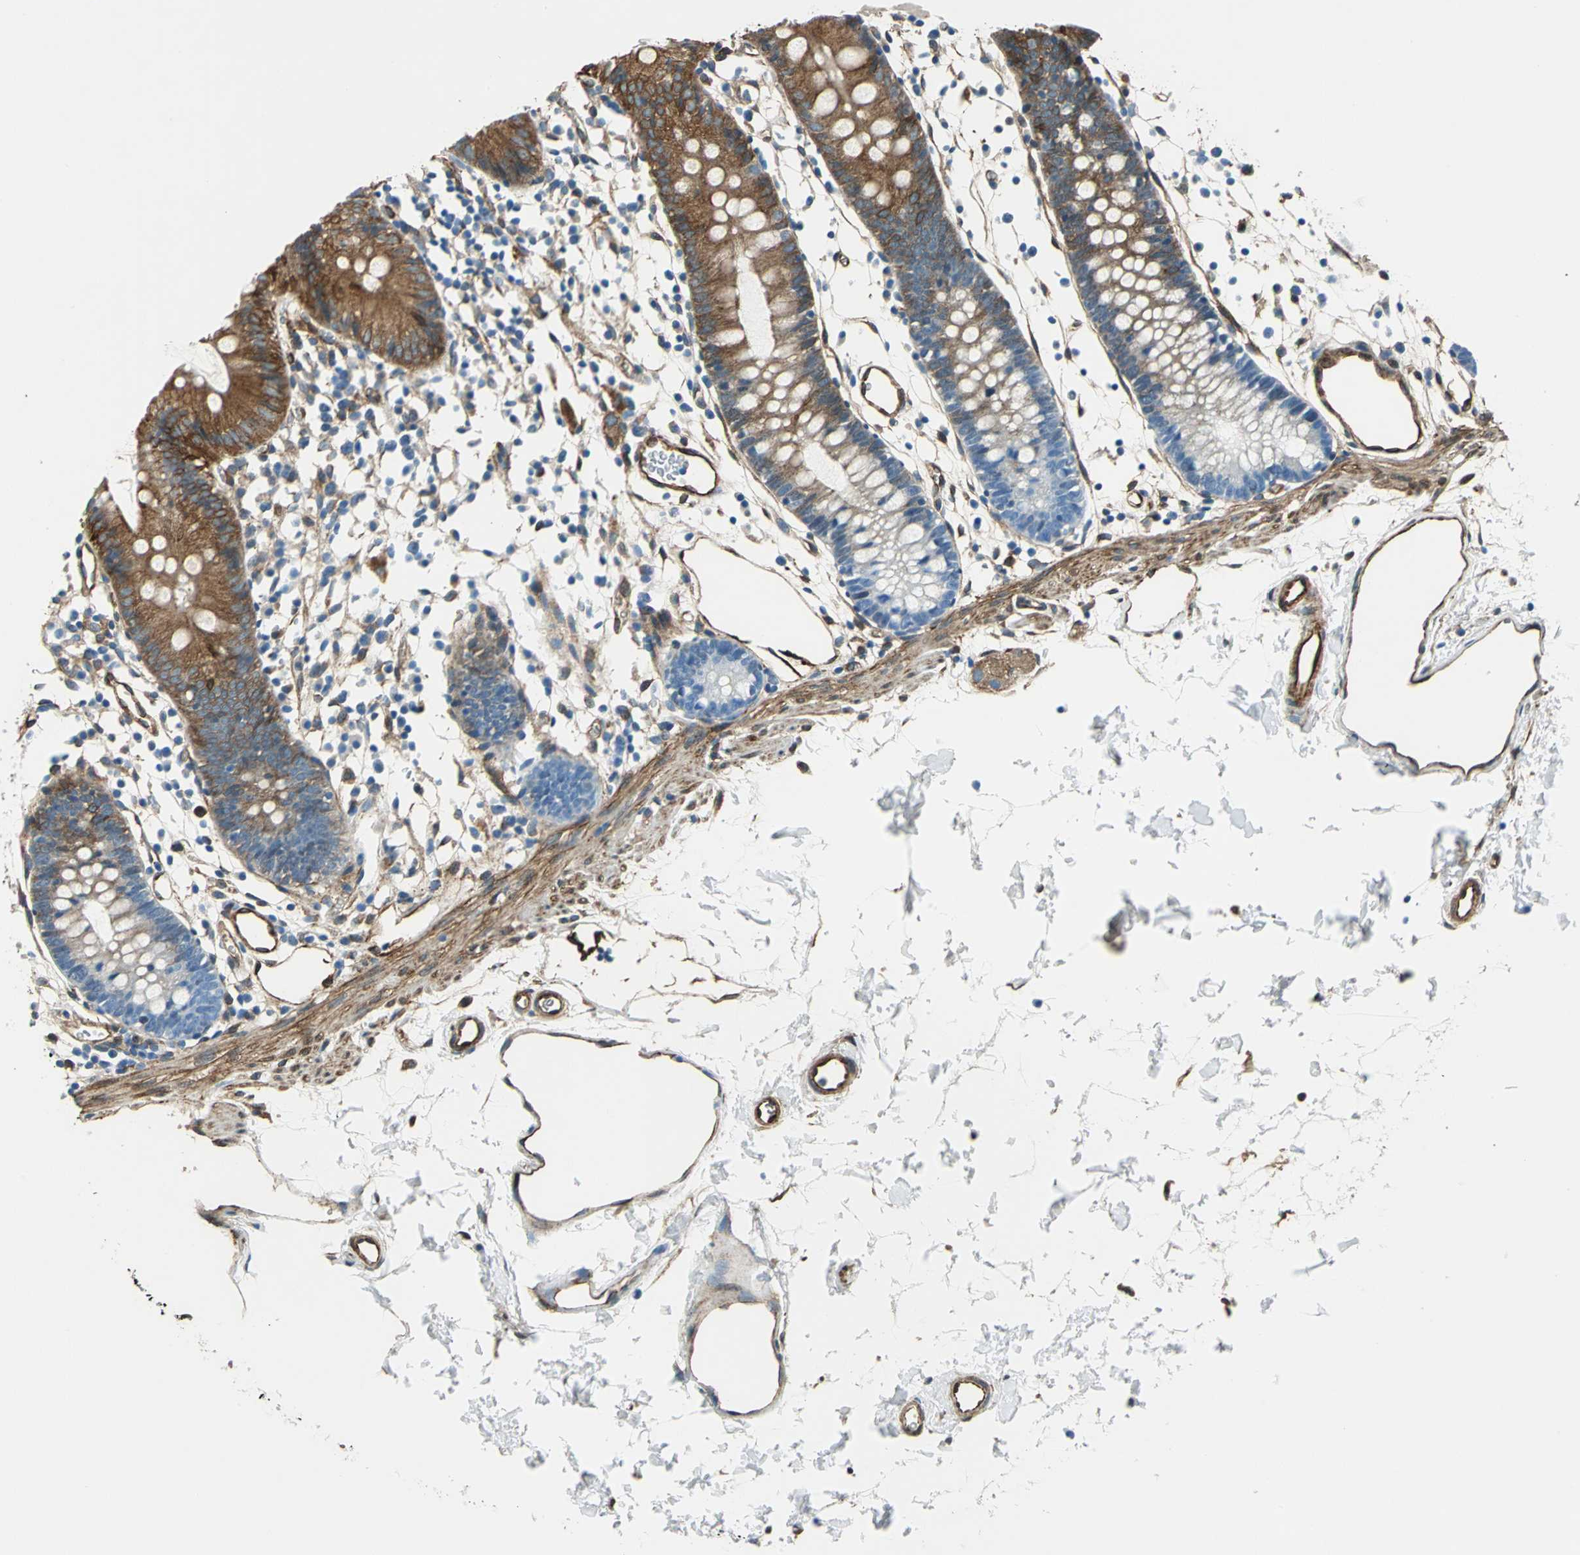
{"staining": {"intensity": "strong", "quantity": ">75%", "location": "cytoplasmic/membranous"}, "tissue": "colon", "cell_type": "Endothelial cells", "image_type": "normal", "snomed": [{"axis": "morphology", "description": "Normal tissue, NOS"}, {"axis": "topography", "description": "Colon"}], "caption": "Colon stained with IHC shows strong cytoplasmic/membranous positivity in about >75% of endothelial cells. (DAB = brown stain, brightfield microscopy at high magnification).", "gene": "HSPB1", "patient": {"sex": "male", "age": 14}}